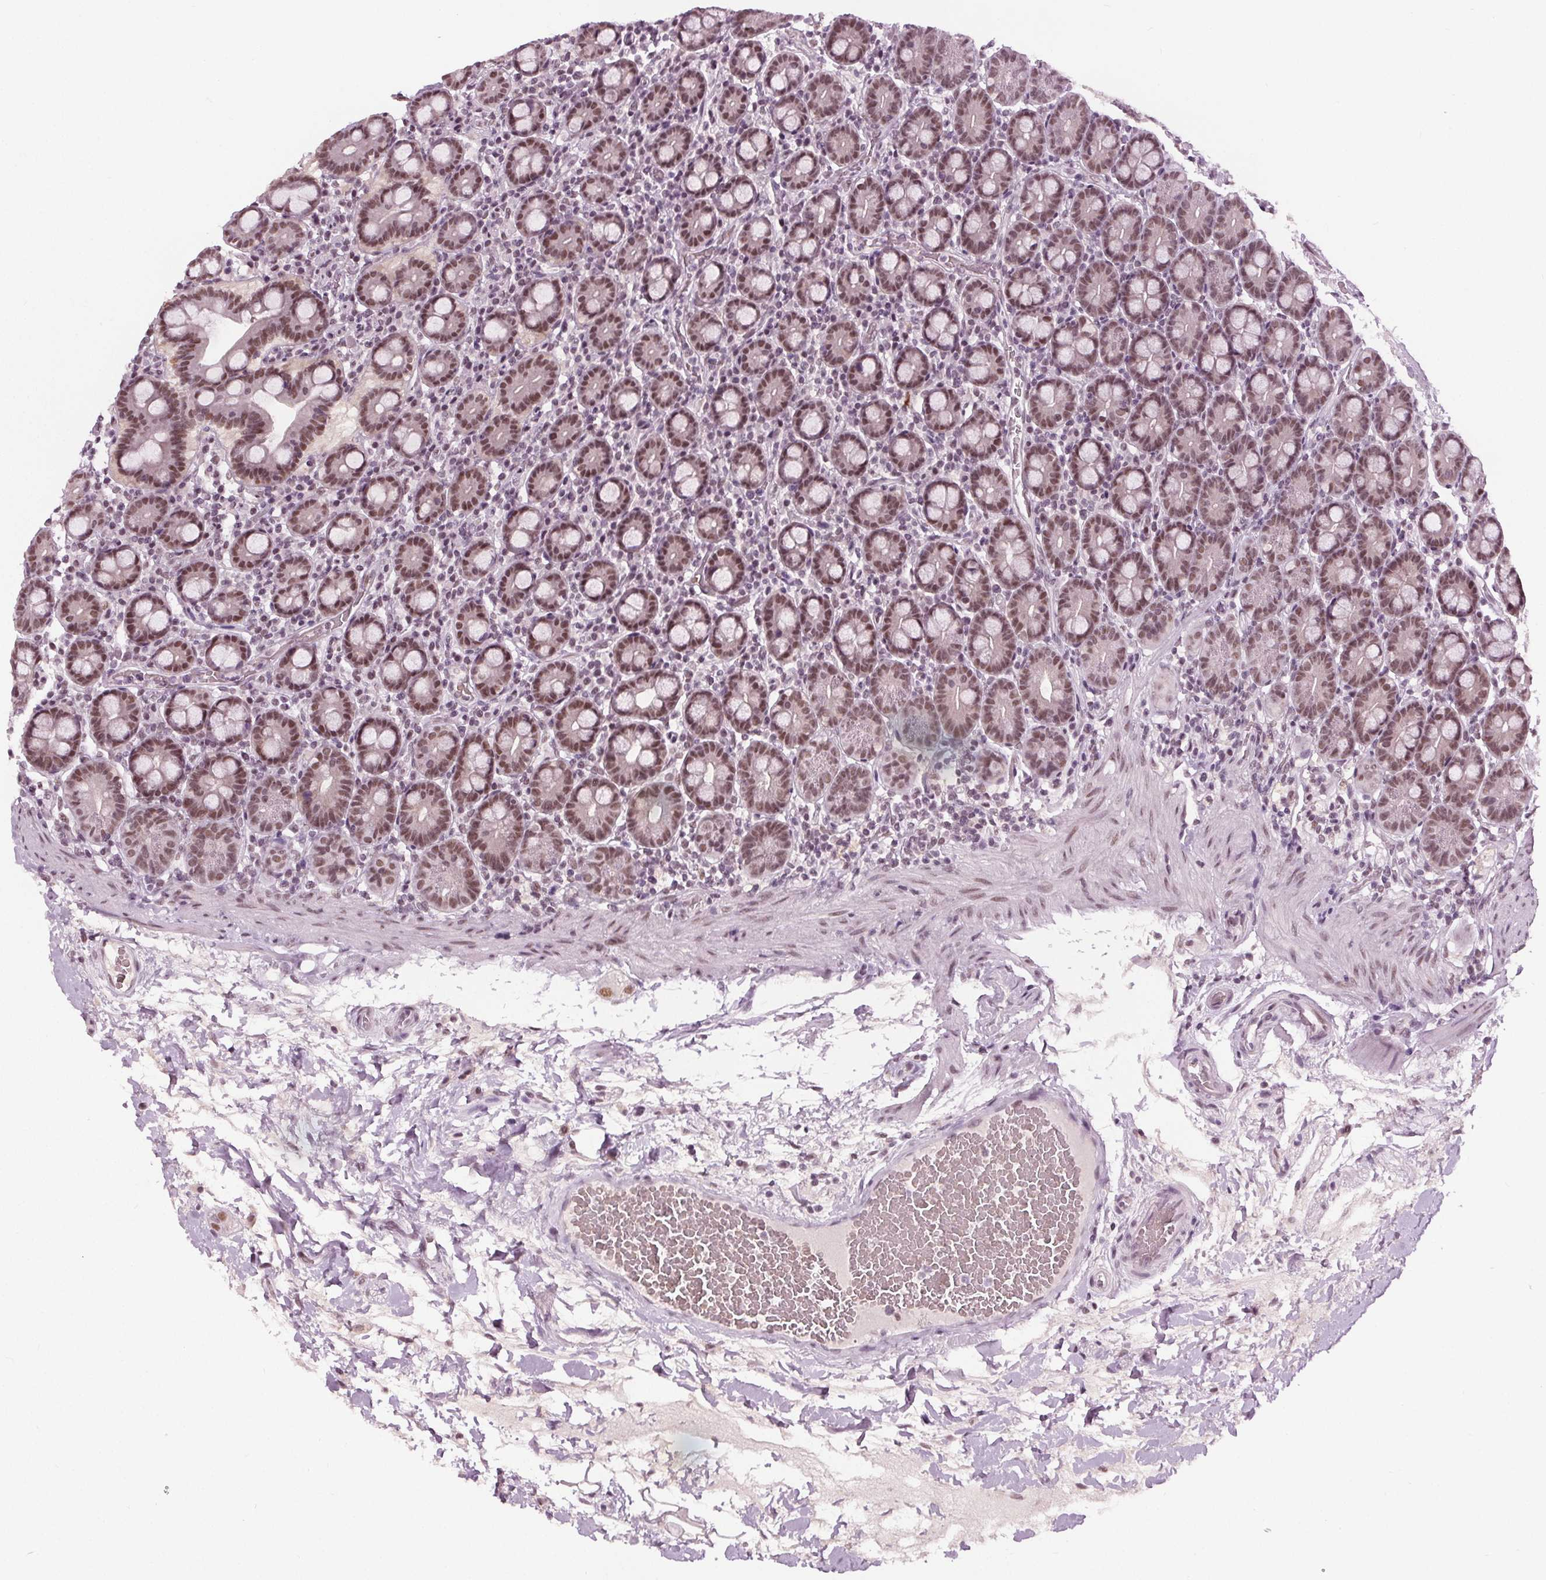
{"staining": {"intensity": "moderate", "quantity": ">75%", "location": "nuclear"}, "tissue": "small intestine", "cell_type": "Glandular cells", "image_type": "normal", "snomed": [{"axis": "morphology", "description": "Normal tissue, NOS"}, {"axis": "topography", "description": "Small intestine"}], "caption": "Normal small intestine was stained to show a protein in brown. There is medium levels of moderate nuclear positivity in approximately >75% of glandular cells. (DAB (3,3'-diaminobenzidine) IHC with brightfield microscopy, high magnification).", "gene": "IWS1", "patient": {"sex": "male", "age": 26}}